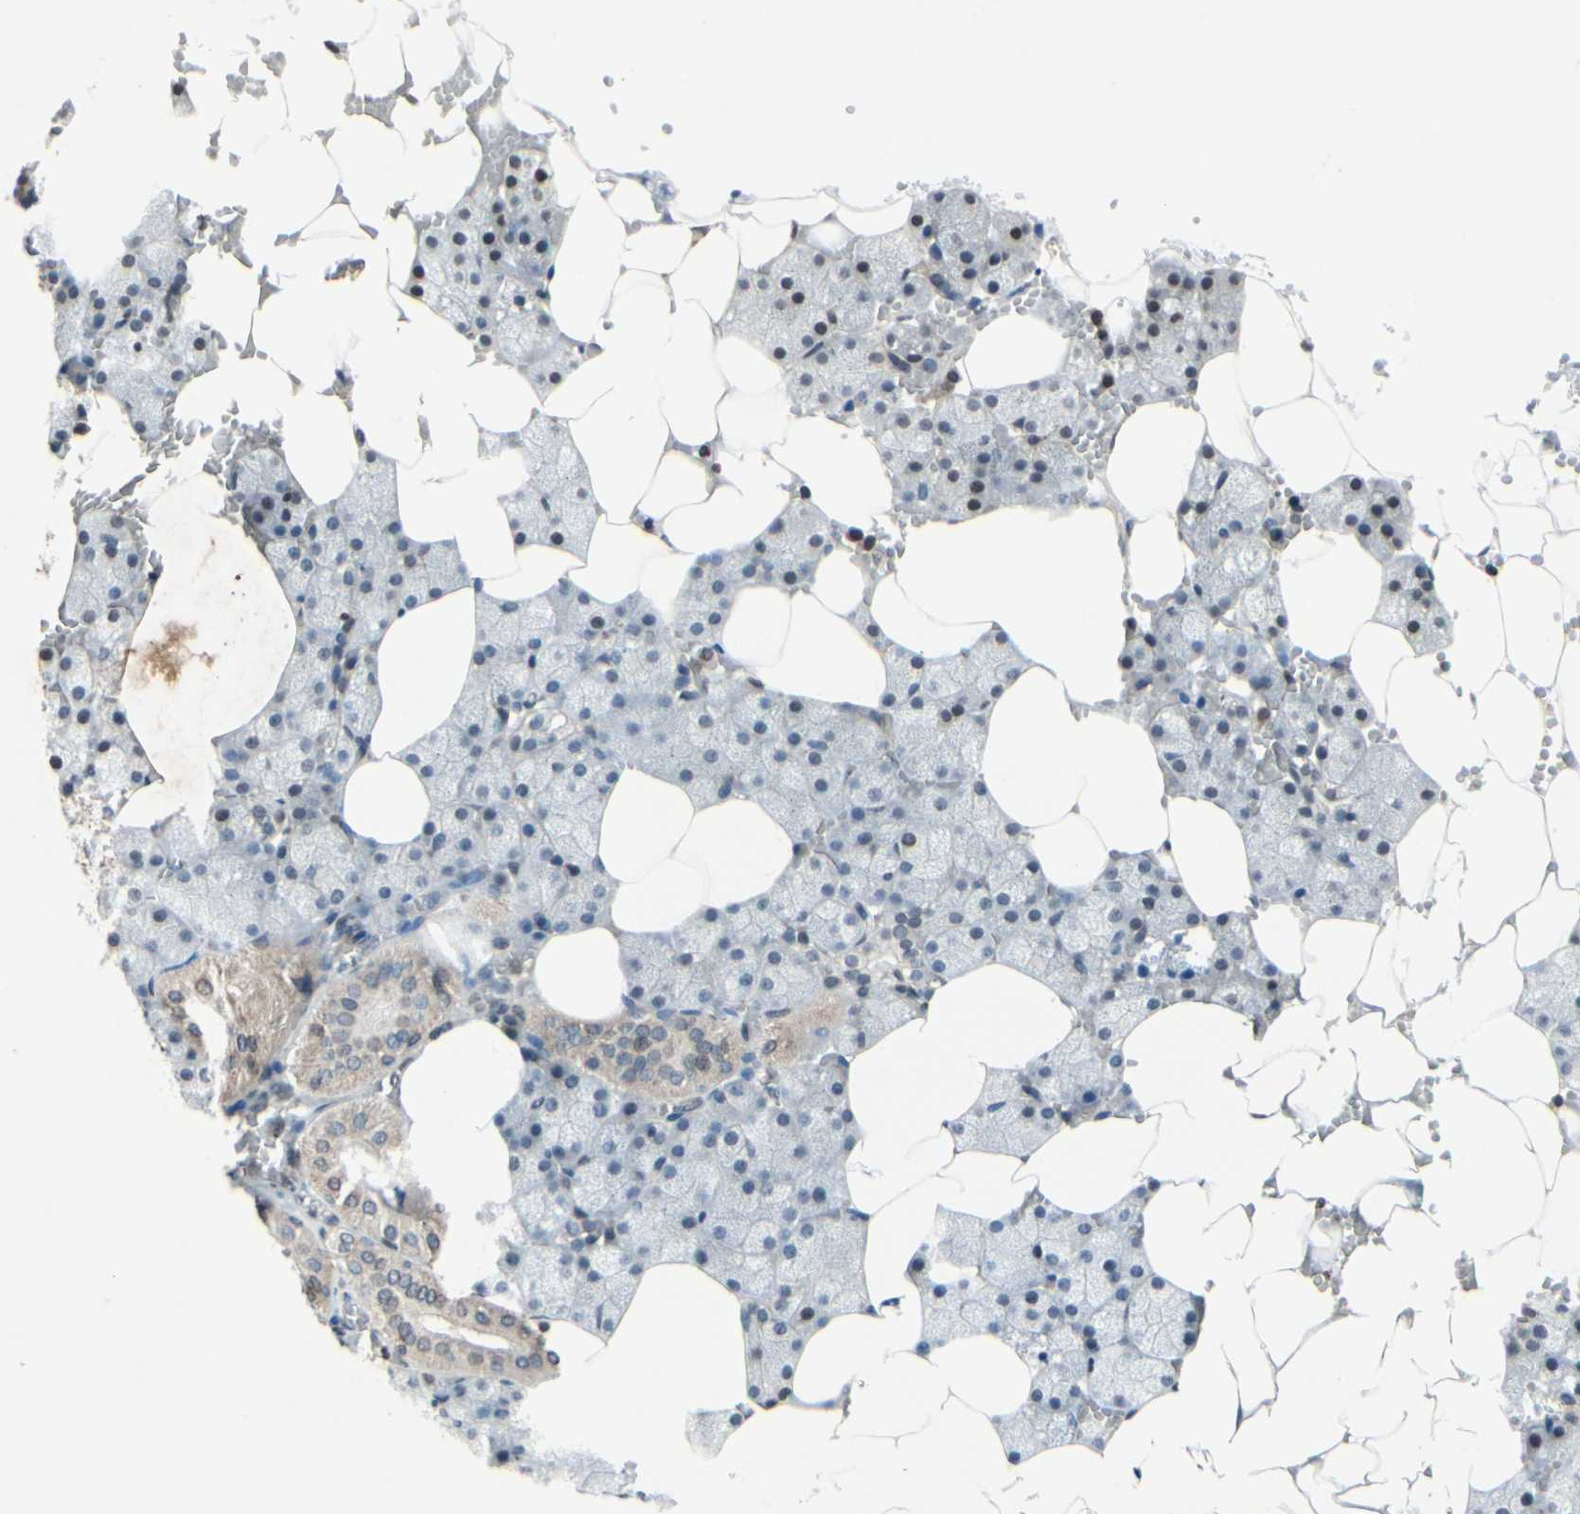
{"staining": {"intensity": "weak", "quantity": "<25%", "location": "cytoplasmic/membranous"}, "tissue": "salivary gland", "cell_type": "Glandular cells", "image_type": "normal", "snomed": [{"axis": "morphology", "description": "Normal tissue, NOS"}, {"axis": "topography", "description": "Salivary gland"}], "caption": "Immunohistochemical staining of normal human salivary gland demonstrates no significant positivity in glandular cells. (DAB (3,3'-diaminobenzidine) immunohistochemistry (IHC) visualized using brightfield microscopy, high magnification).", "gene": "CLDN11", "patient": {"sex": "male", "age": 62}}